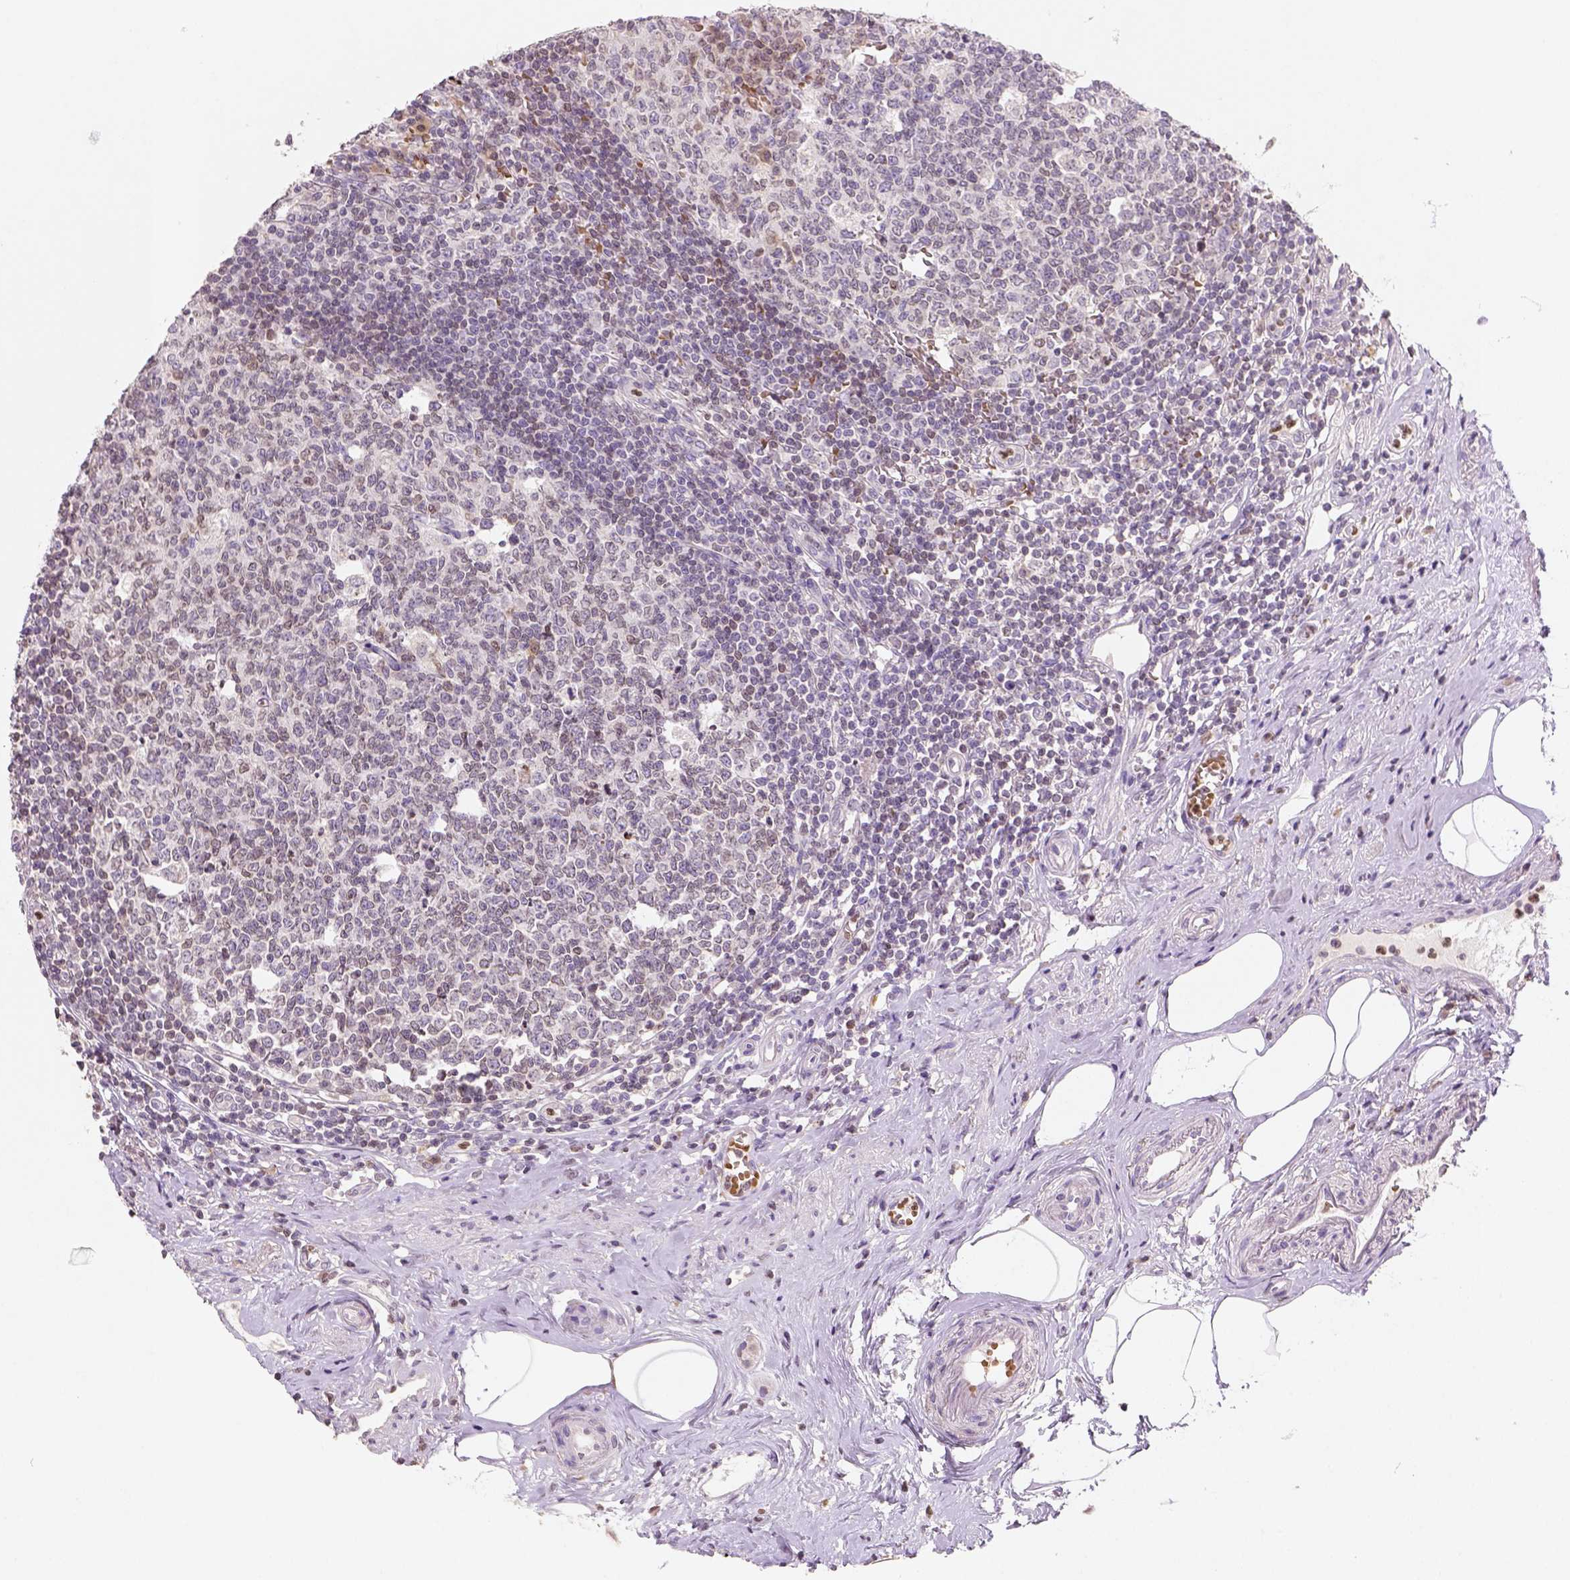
{"staining": {"intensity": "negative", "quantity": "none", "location": "none"}, "tissue": "appendix", "cell_type": "Glandular cells", "image_type": "normal", "snomed": [{"axis": "morphology", "description": "Normal tissue, NOS"}, {"axis": "morphology", "description": "Carcinoma, endometroid"}, {"axis": "topography", "description": "Appendix"}, {"axis": "topography", "description": "Colon"}], "caption": "This photomicrograph is of unremarkable appendix stained with immunohistochemistry (IHC) to label a protein in brown with the nuclei are counter-stained blue. There is no staining in glandular cells. Nuclei are stained in blue.", "gene": "NUDT3", "patient": {"sex": "female", "age": 60}}